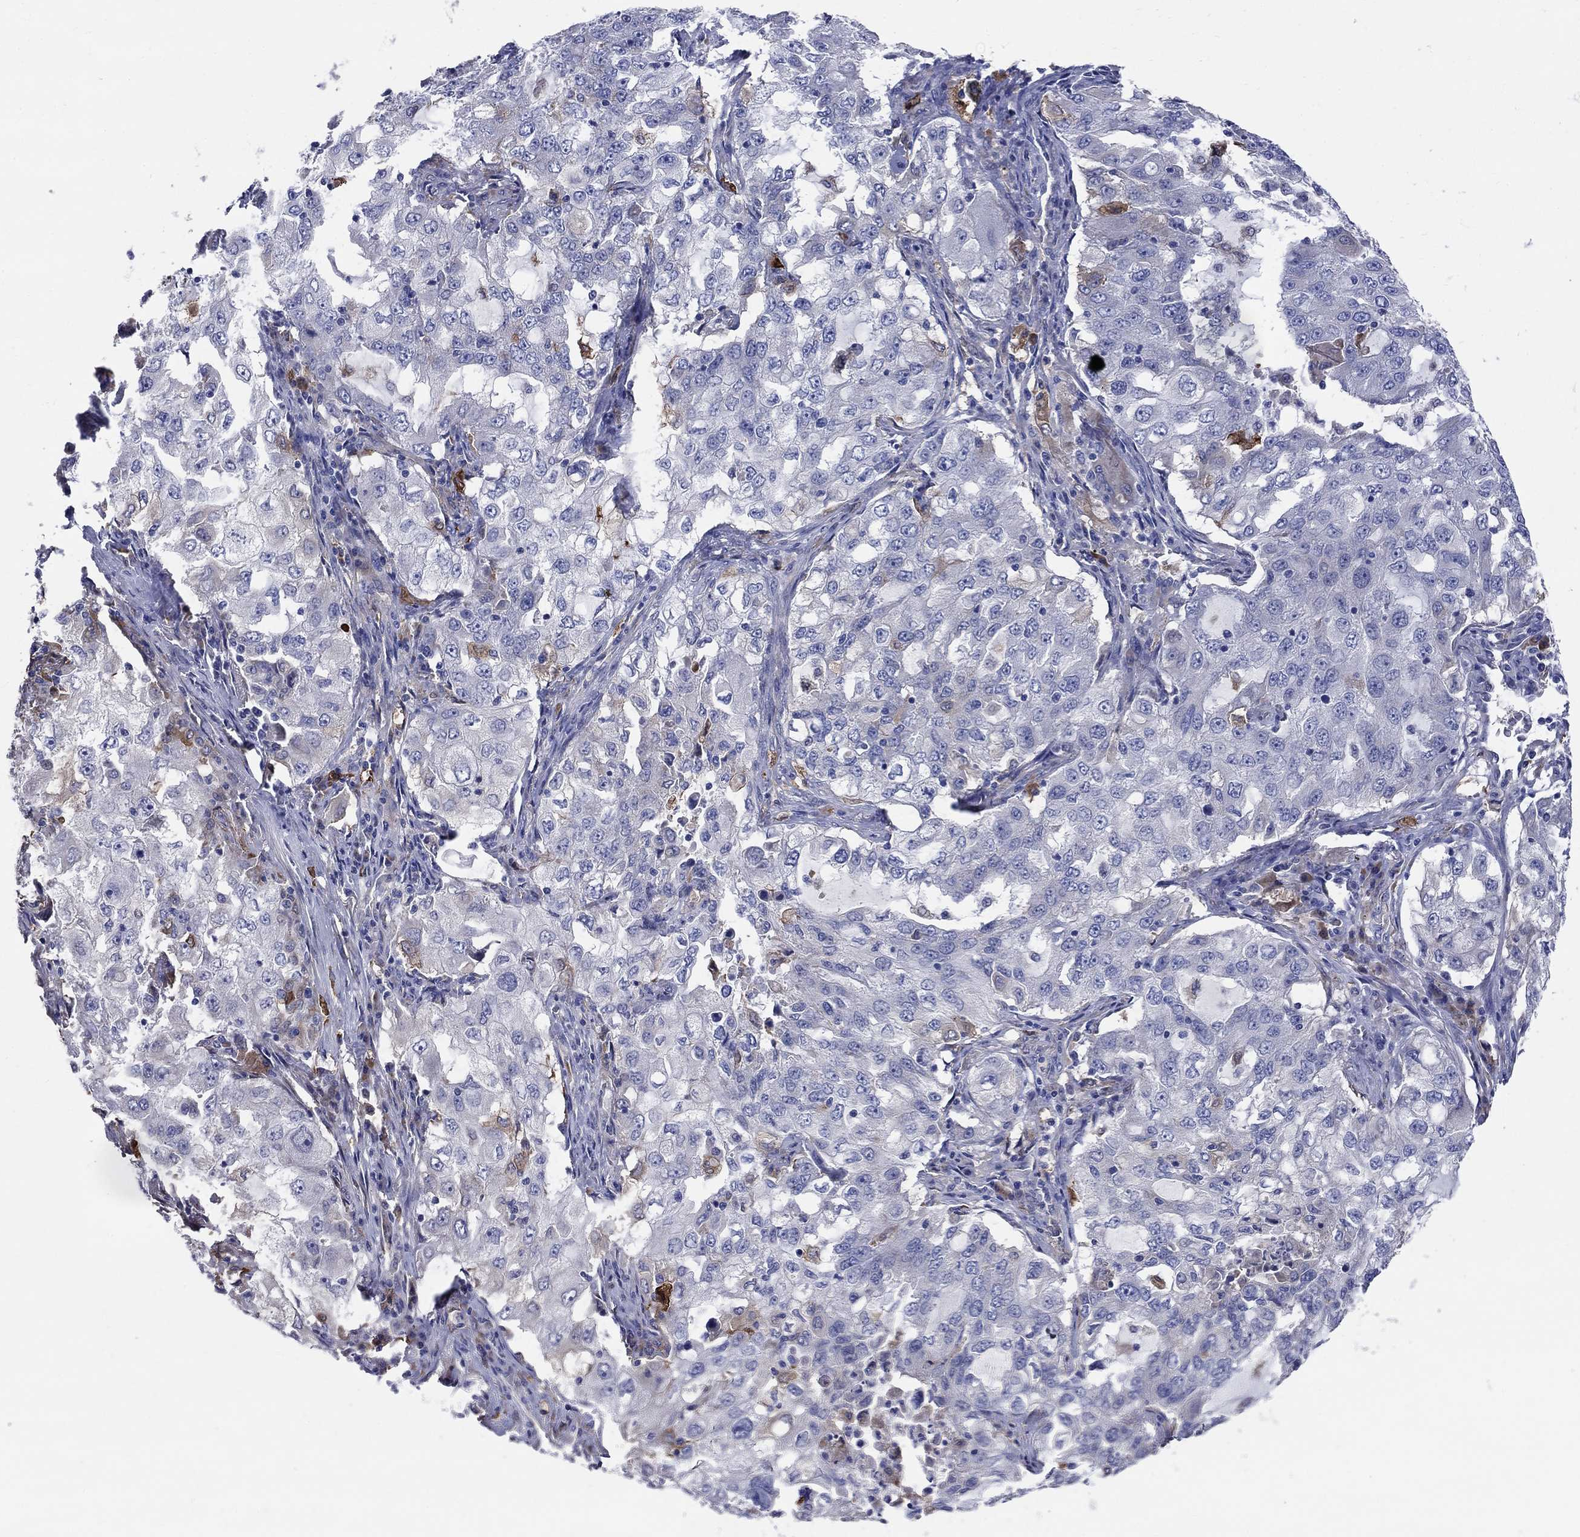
{"staining": {"intensity": "negative", "quantity": "none", "location": "none"}, "tissue": "lung cancer", "cell_type": "Tumor cells", "image_type": "cancer", "snomed": [{"axis": "morphology", "description": "Adenocarcinoma, NOS"}, {"axis": "topography", "description": "Lung"}], "caption": "Immunohistochemical staining of adenocarcinoma (lung) reveals no significant staining in tumor cells.", "gene": "EMP2", "patient": {"sex": "female", "age": 61}}